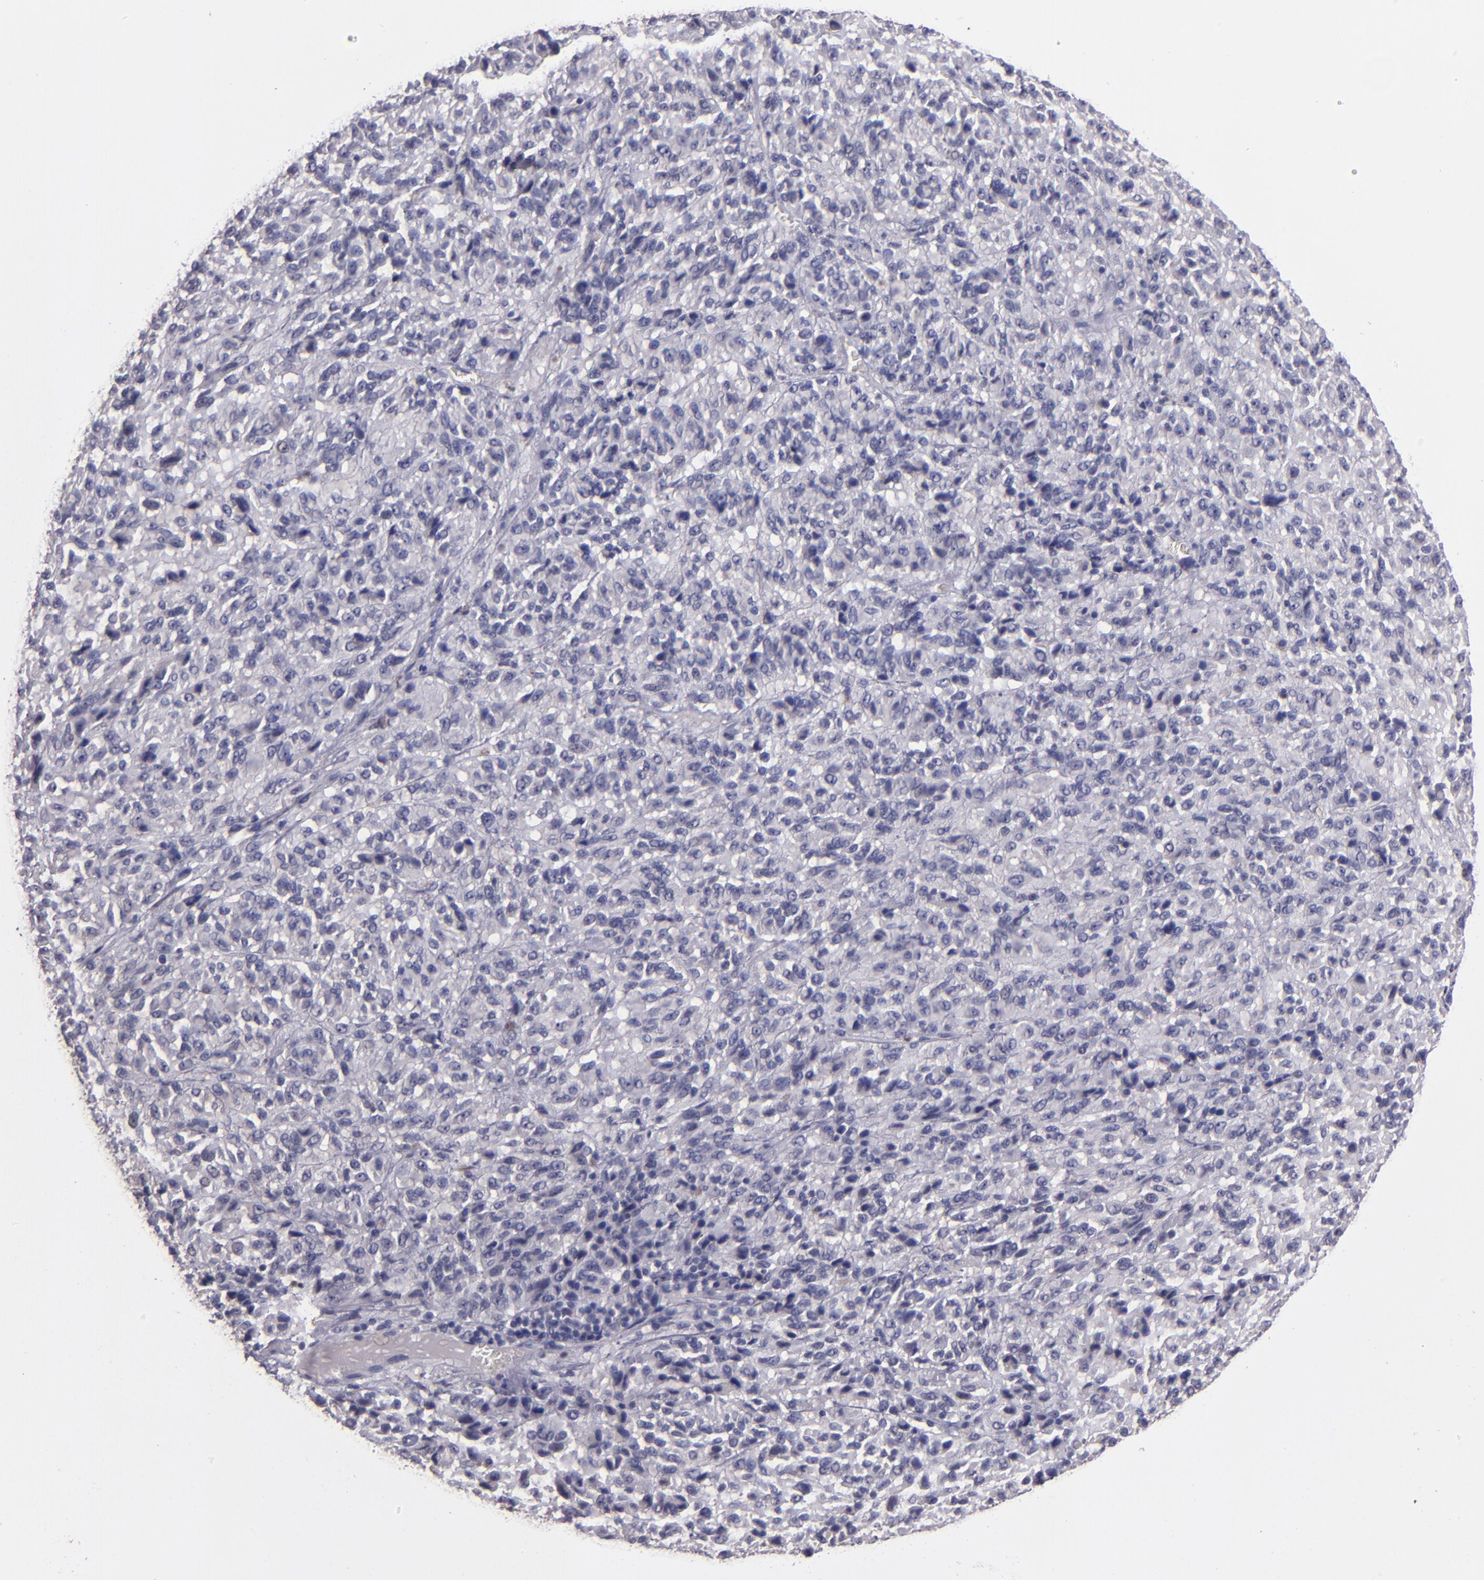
{"staining": {"intensity": "negative", "quantity": "none", "location": "none"}, "tissue": "melanoma", "cell_type": "Tumor cells", "image_type": "cancer", "snomed": [{"axis": "morphology", "description": "Malignant melanoma, Metastatic site"}, {"axis": "topography", "description": "Lung"}], "caption": "Malignant melanoma (metastatic site) stained for a protein using immunohistochemistry demonstrates no positivity tumor cells.", "gene": "CEBPE", "patient": {"sex": "male", "age": 64}}